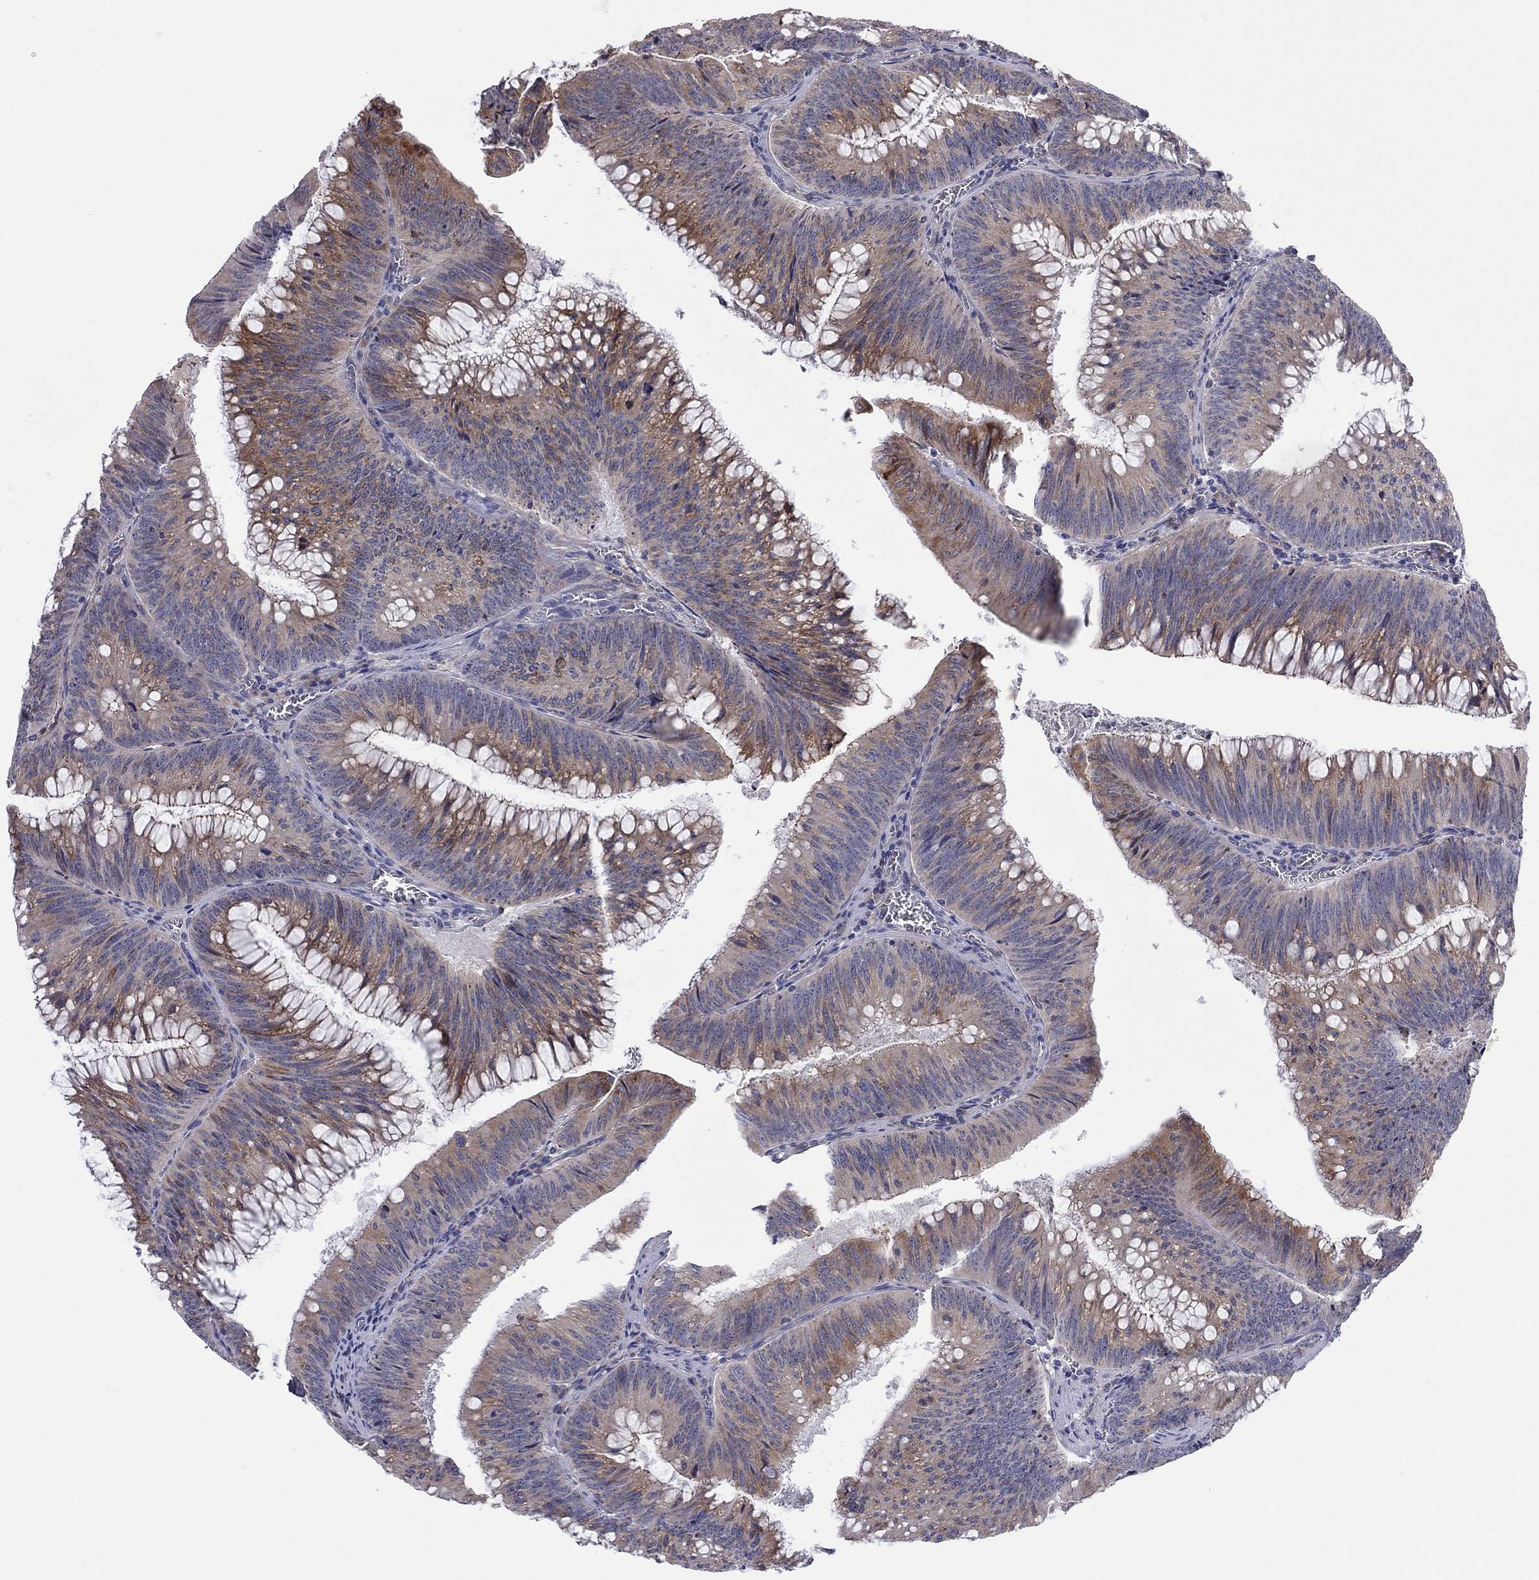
{"staining": {"intensity": "moderate", "quantity": ">75%", "location": "cytoplasmic/membranous"}, "tissue": "colorectal cancer", "cell_type": "Tumor cells", "image_type": "cancer", "snomed": [{"axis": "morphology", "description": "Adenocarcinoma, NOS"}, {"axis": "topography", "description": "Rectum"}], "caption": "Tumor cells reveal medium levels of moderate cytoplasmic/membranous positivity in about >75% of cells in colorectal adenocarcinoma. The protein is stained brown, and the nuclei are stained in blue (DAB (3,3'-diaminobenzidine) IHC with brightfield microscopy, high magnification).", "gene": "QRFPR", "patient": {"sex": "female", "age": 72}}